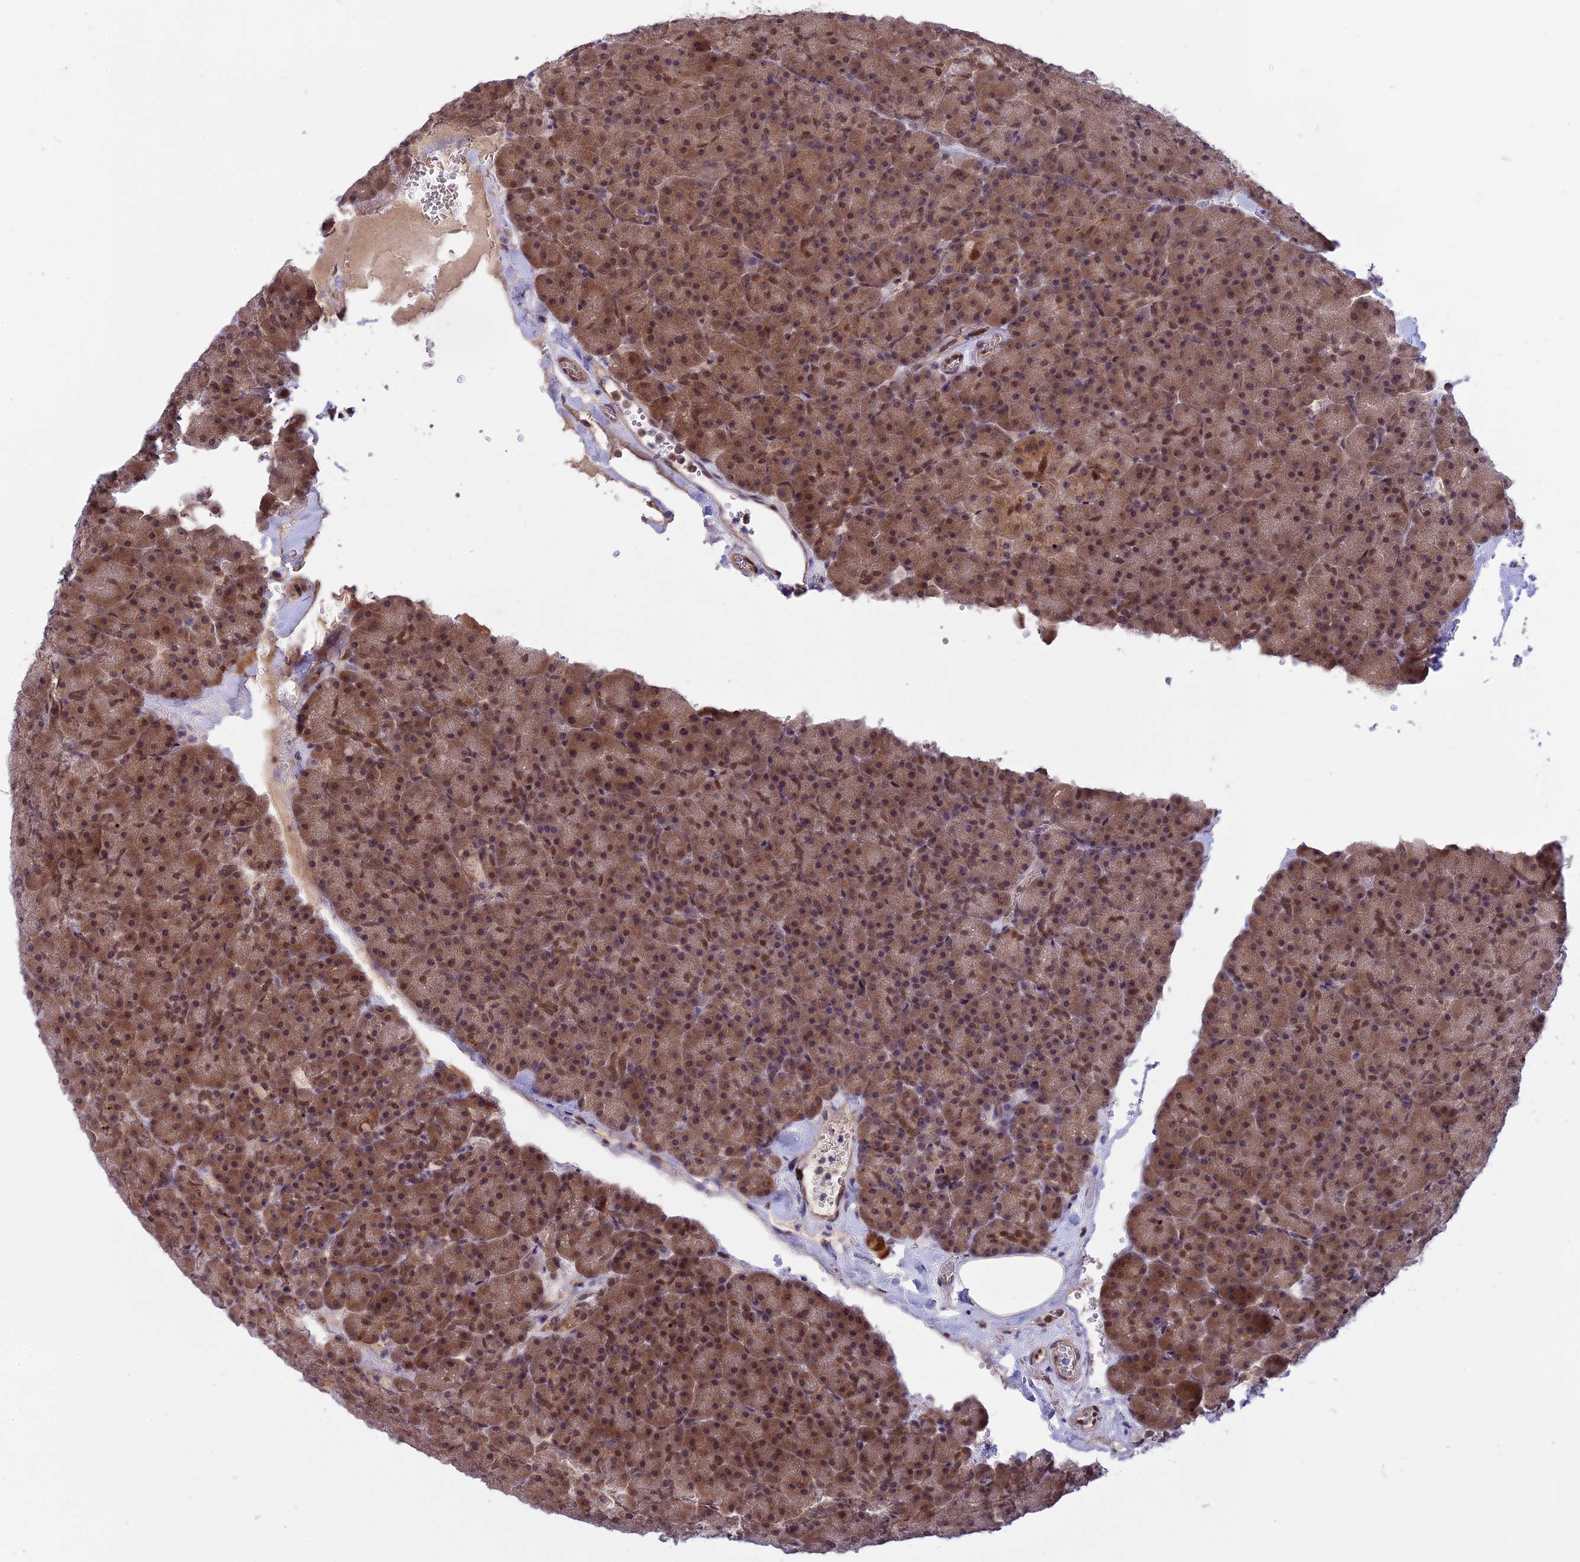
{"staining": {"intensity": "moderate", "quantity": ">75%", "location": "cytoplasmic/membranous,nuclear"}, "tissue": "pancreas", "cell_type": "Exocrine glandular cells", "image_type": "normal", "snomed": [{"axis": "morphology", "description": "Normal tissue, NOS"}, {"axis": "topography", "description": "Pancreas"}], "caption": "Immunohistochemistry (DAB) staining of benign human pancreas exhibits moderate cytoplasmic/membranous,nuclear protein expression in approximately >75% of exocrine glandular cells.", "gene": "ZNF428", "patient": {"sex": "male", "age": 36}}